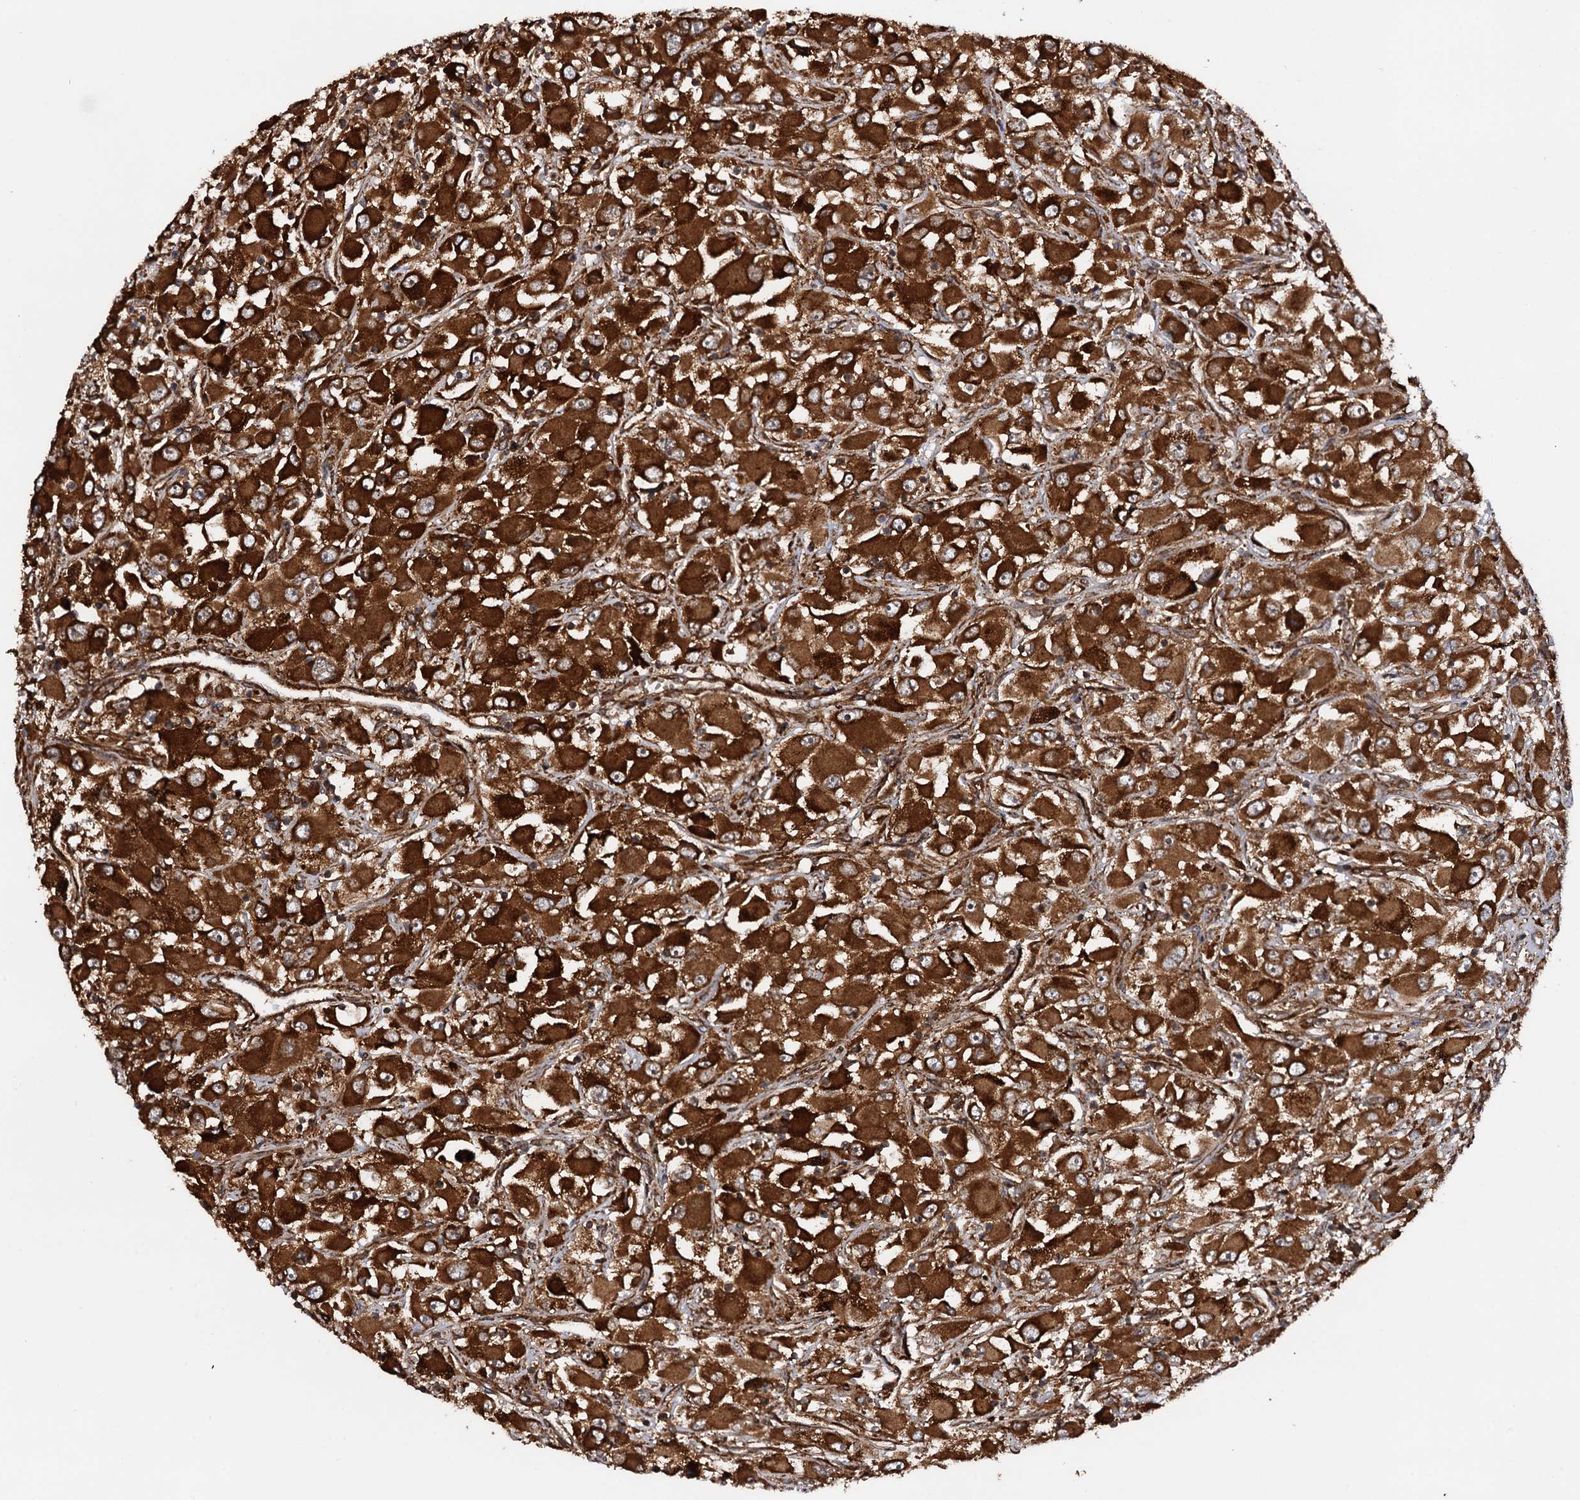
{"staining": {"intensity": "strong", "quantity": ">75%", "location": "cytoplasmic/membranous"}, "tissue": "renal cancer", "cell_type": "Tumor cells", "image_type": "cancer", "snomed": [{"axis": "morphology", "description": "Adenocarcinoma, NOS"}, {"axis": "topography", "description": "Kidney"}], "caption": "Renal adenocarcinoma tissue exhibits strong cytoplasmic/membranous positivity in approximately >75% of tumor cells, visualized by immunohistochemistry.", "gene": "ATP8B4", "patient": {"sex": "female", "age": 52}}